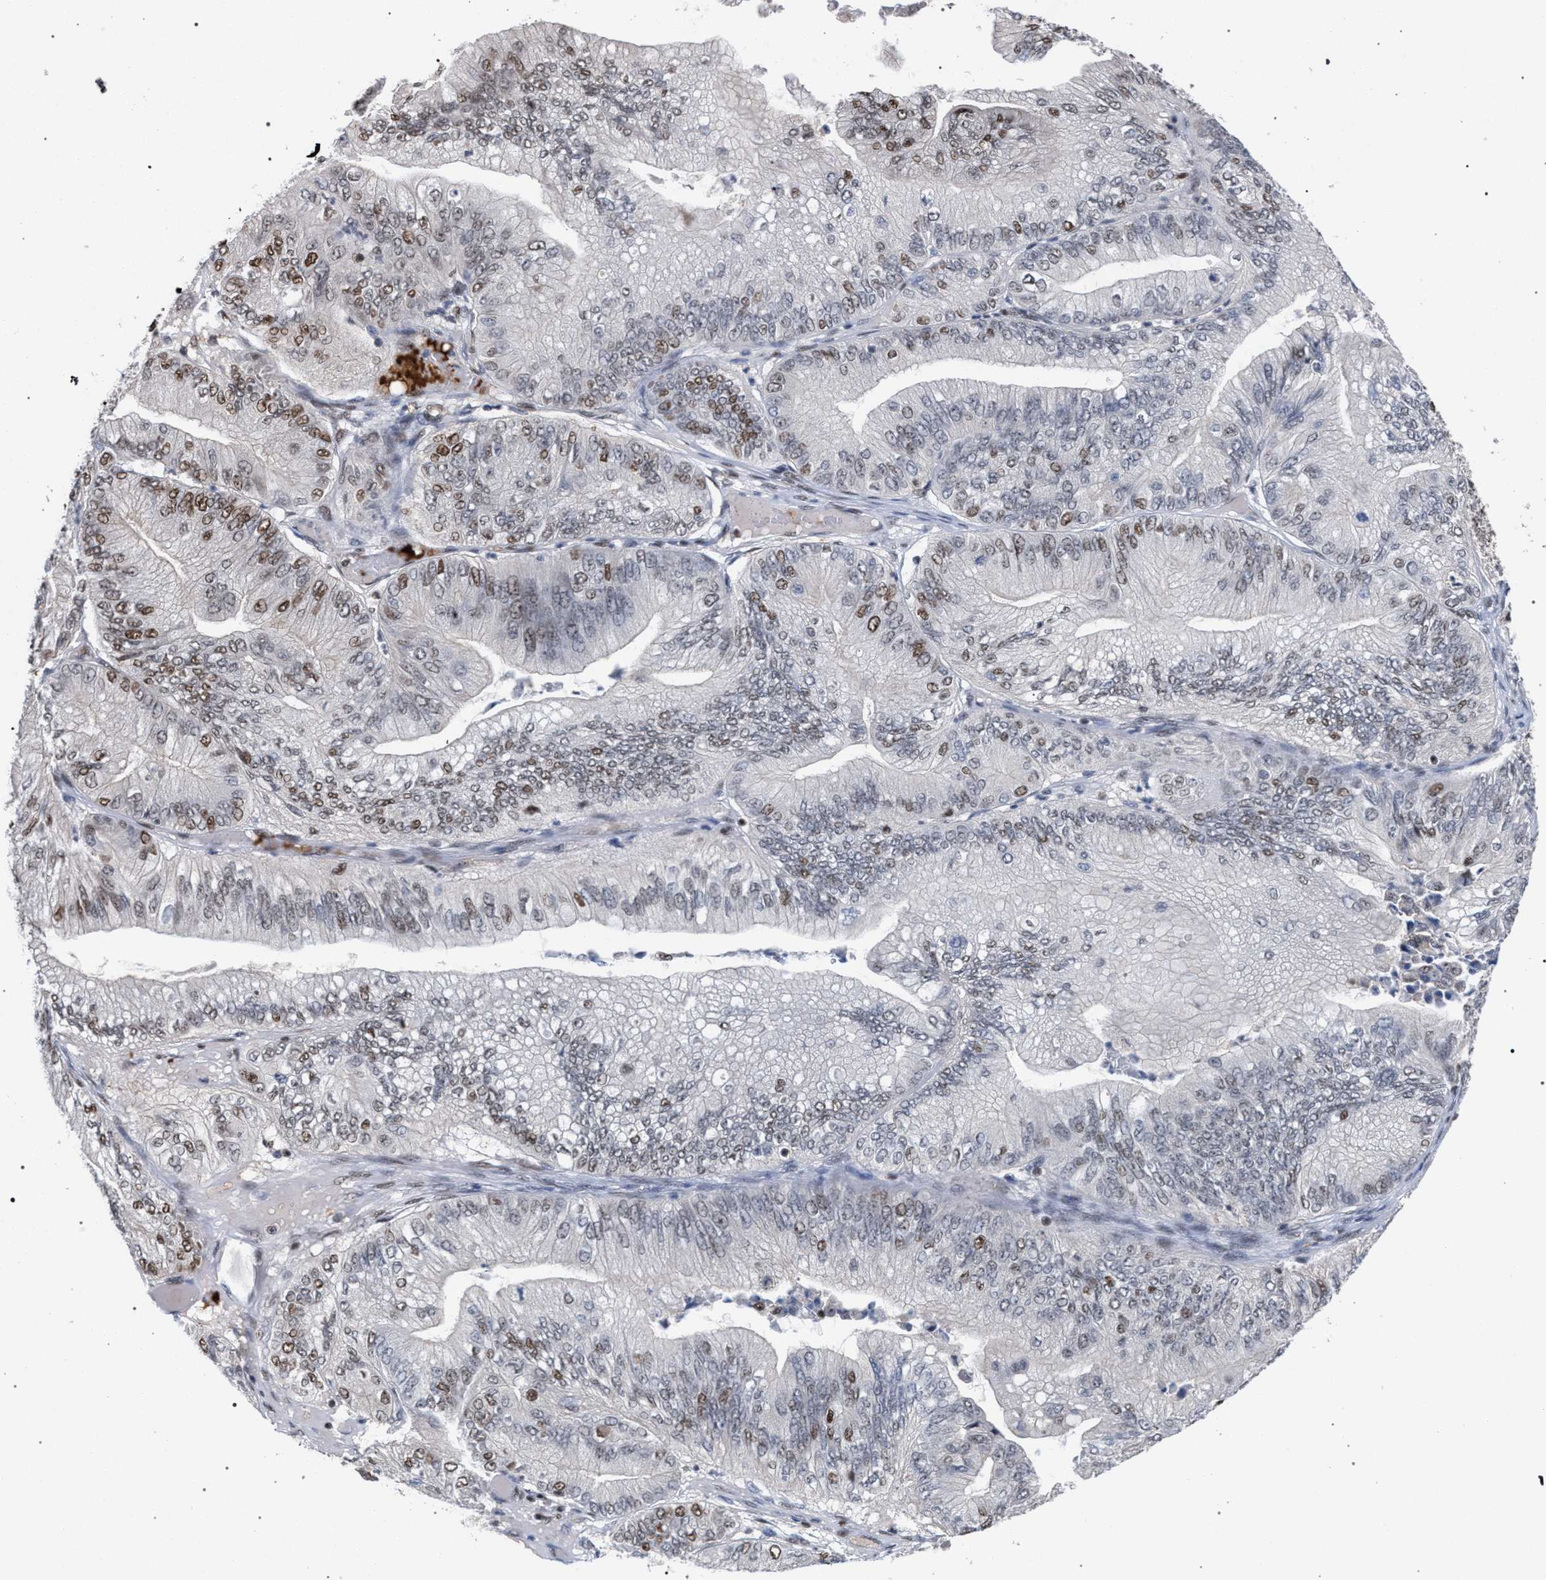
{"staining": {"intensity": "weak", "quantity": "<25%", "location": "nuclear"}, "tissue": "ovarian cancer", "cell_type": "Tumor cells", "image_type": "cancer", "snomed": [{"axis": "morphology", "description": "Cystadenocarcinoma, mucinous, NOS"}, {"axis": "topography", "description": "Ovary"}], "caption": "Ovarian cancer (mucinous cystadenocarcinoma) stained for a protein using immunohistochemistry displays no positivity tumor cells.", "gene": "SCAF4", "patient": {"sex": "female", "age": 61}}